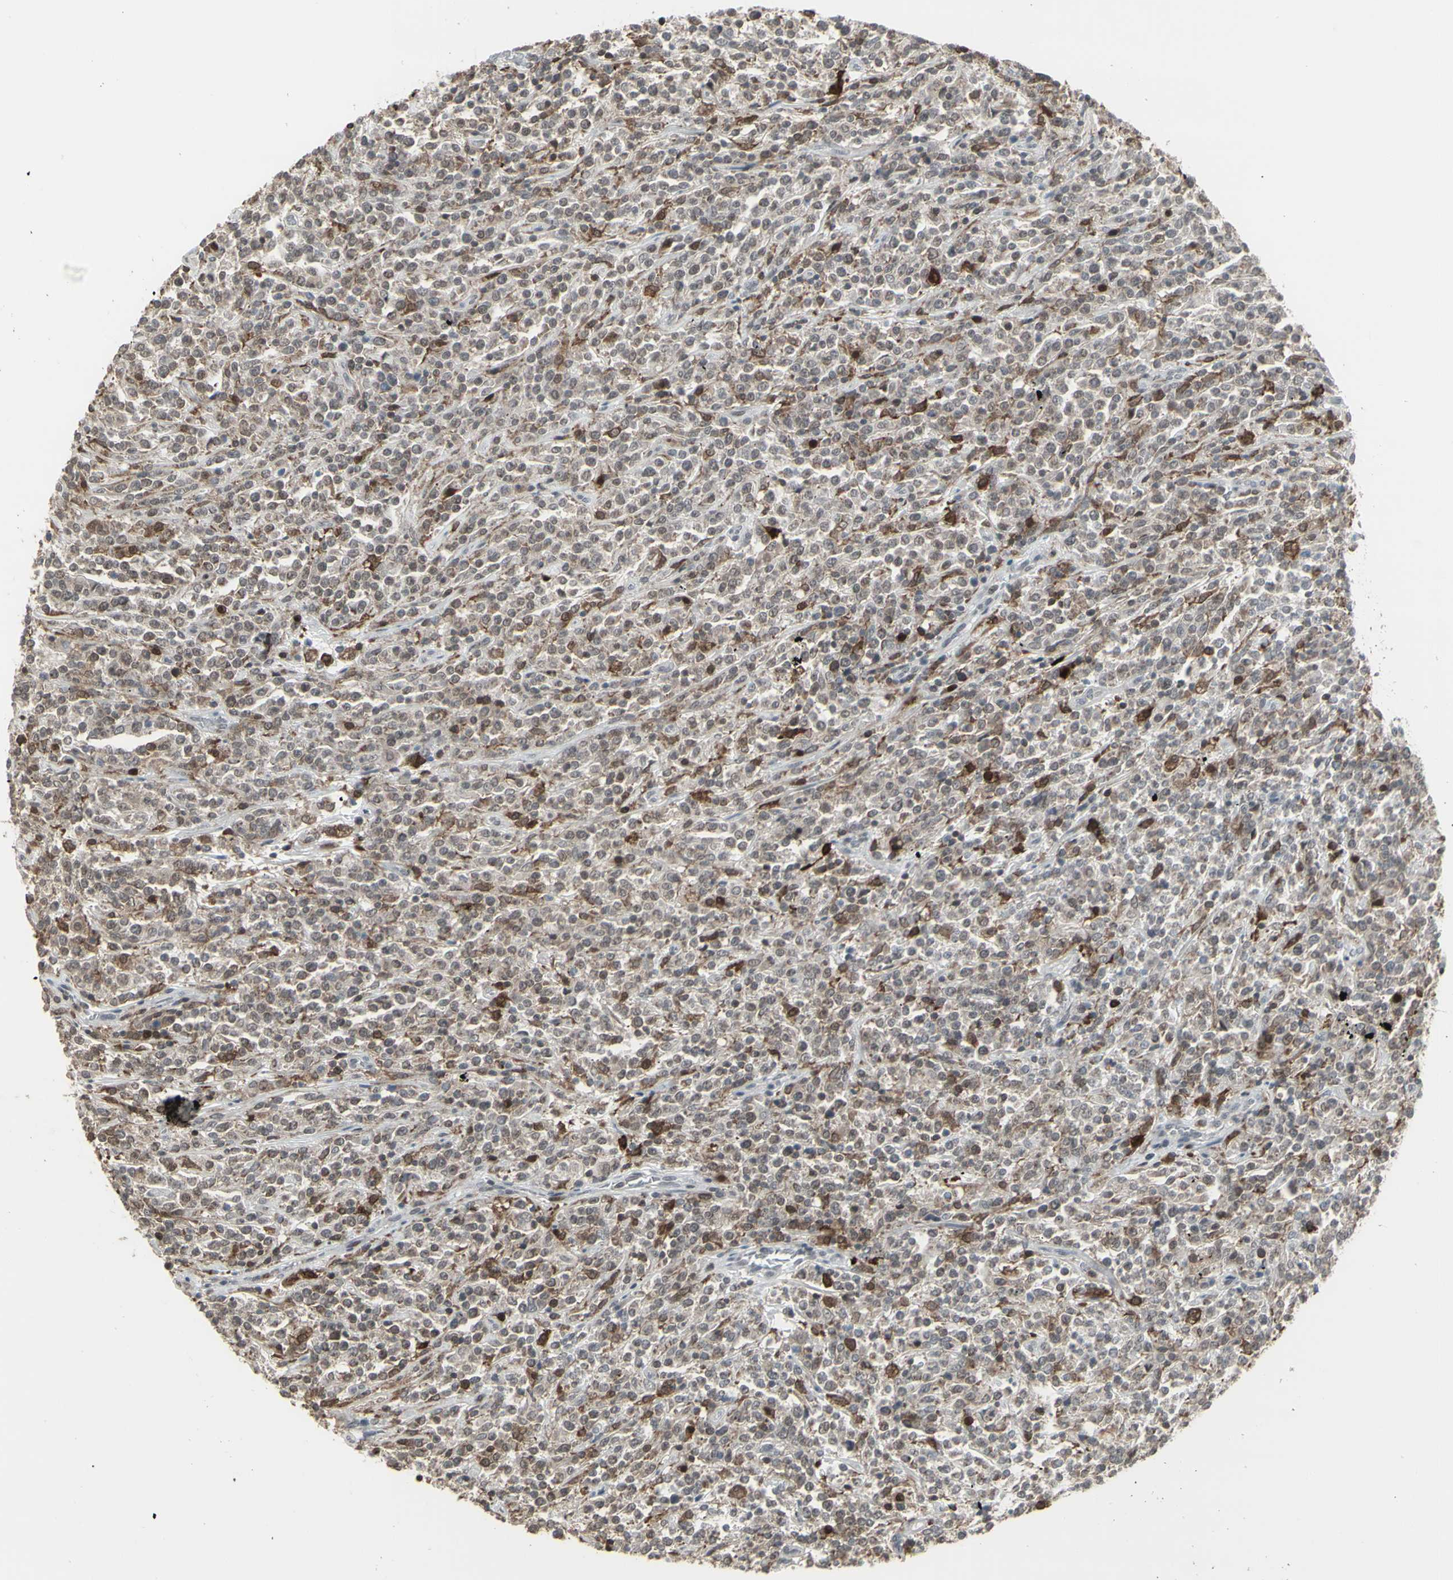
{"staining": {"intensity": "moderate", "quantity": "25%-75%", "location": "cytoplasmic/membranous,nuclear"}, "tissue": "lymphoma", "cell_type": "Tumor cells", "image_type": "cancer", "snomed": [{"axis": "morphology", "description": "Malignant lymphoma, non-Hodgkin's type, High grade"}, {"axis": "topography", "description": "Soft tissue"}], "caption": "DAB (3,3'-diaminobenzidine) immunohistochemical staining of human lymphoma shows moderate cytoplasmic/membranous and nuclear protein expression in approximately 25%-75% of tumor cells.", "gene": "SAMSN1", "patient": {"sex": "male", "age": 18}}